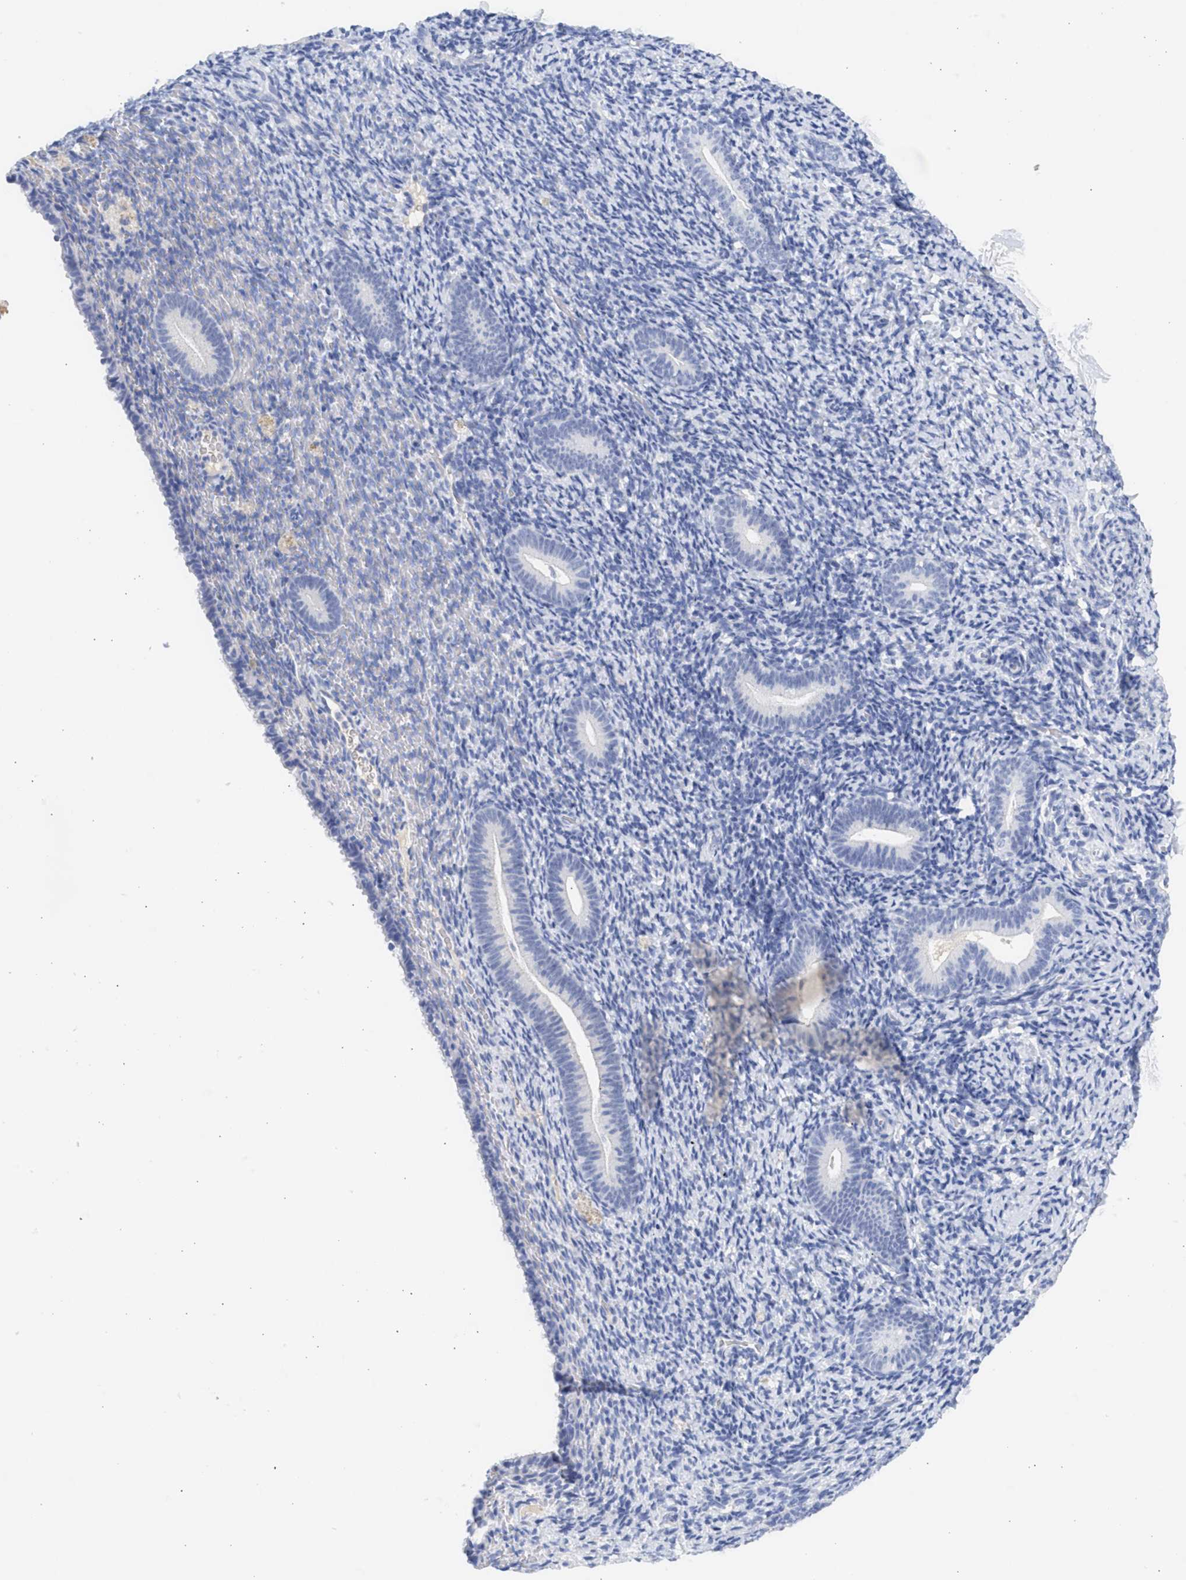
{"staining": {"intensity": "negative", "quantity": "none", "location": "none"}, "tissue": "endometrium", "cell_type": "Cells in endometrial stroma", "image_type": "normal", "snomed": [{"axis": "morphology", "description": "Normal tissue, NOS"}, {"axis": "topography", "description": "Endometrium"}], "caption": "Histopathology image shows no protein staining in cells in endometrial stroma of benign endometrium. (DAB (3,3'-diaminobenzidine) immunohistochemistry visualized using brightfield microscopy, high magnification).", "gene": "SPATA3", "patient": {"sex": "female", "age": 51}}